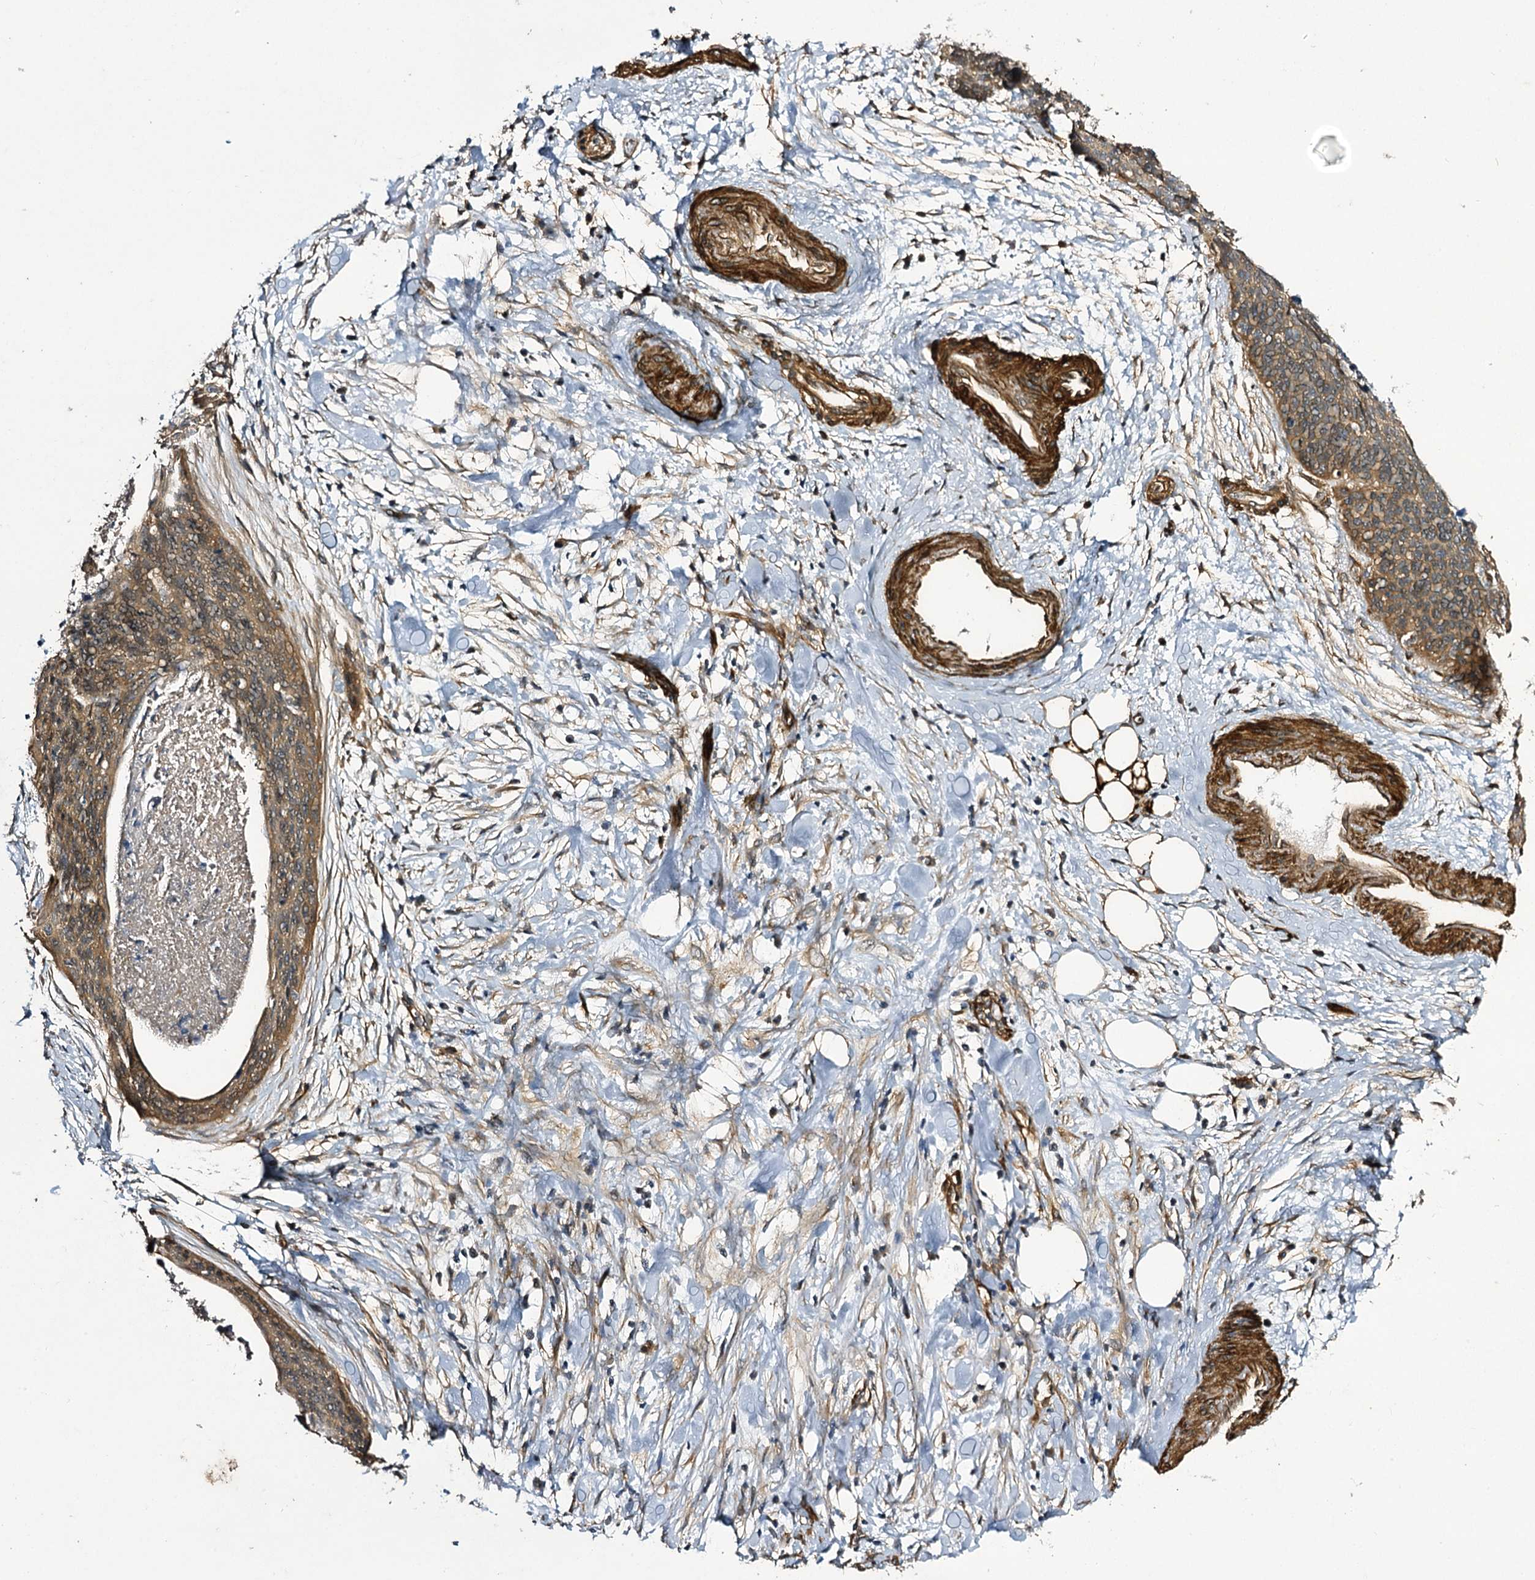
{"staining": {"intensity": "moderate", "quantity": ">75%", "location": "cytoplasmic/membranous"}, "tissue": "cervical cancer", "cell_type": "Tumor cells", "image_type": "cancer", "snomed": [{"axis": "morphology", "description": "Squamous cell carcinoma, NOS"}, {"axis": "topography", "description": "Cervix"}], "caption": "Brown immunohistochemical staining in squamous cell carcinoma (cervical) exhibits moderate cytoplasmic/membranous expression in approximately >75% of tumor cells. The staining was performed using DAB to visualize the protein expression in brown, while the nuclei were stained in blue with hematoxylin (Magnification: 20x).", "gene": "MYO1C", "patient": {"sex": "female", "age": 55}}